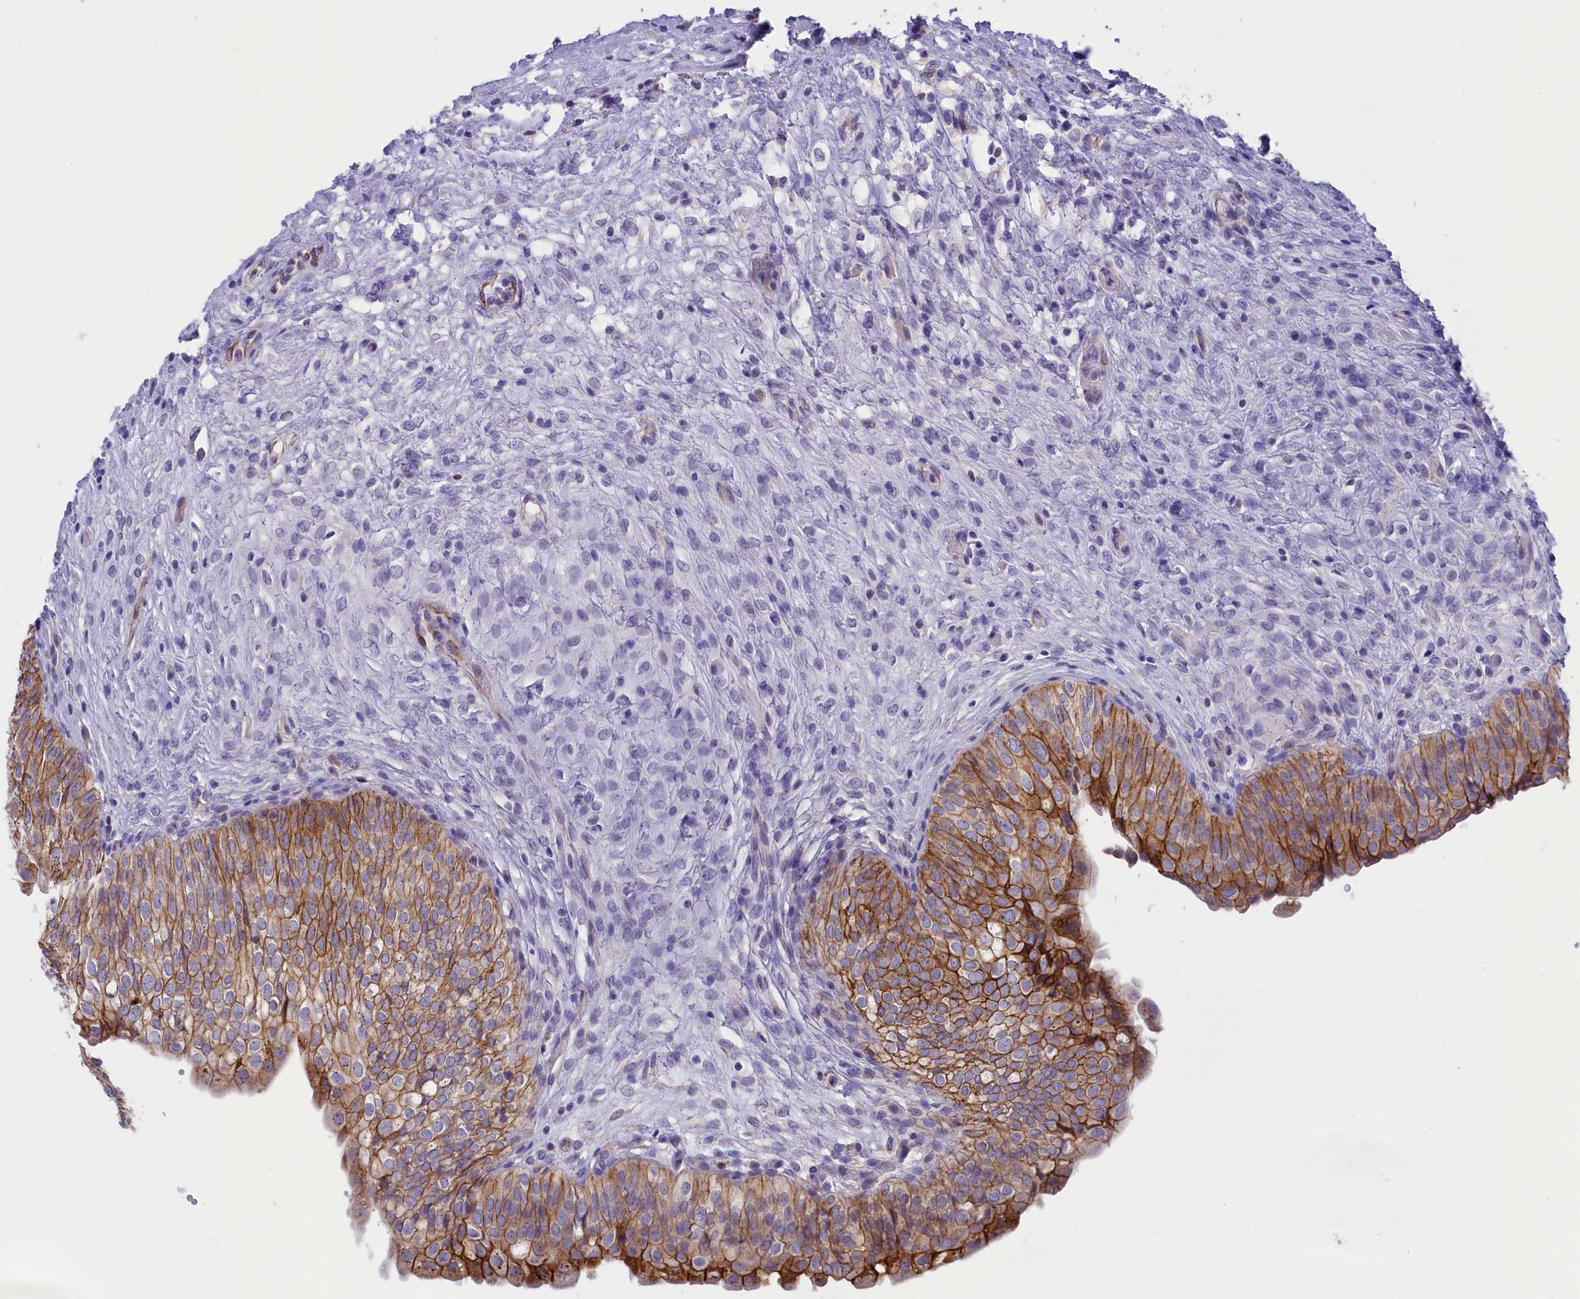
{"staining": {"intensity": "moderate", "quantity": ">75%", "location": "cytoplasmic/membranous"}, "tissue": "urinary bladder", "cell_type": "Urothelial cells", "image_type": "normal", "snomed": [{"axis": "morphology", "description": "Normal tissue, NOS"}, {"axis": "topography", "description": "Urinary bladder"}], "caption": "IHC of normal human urinary bladder displays medium levels of moderate cytoplasmic/membranous staining in approximately >75% of urothelial cells.", "gene": "TACSTD2", "patient": {"sex": "male", "age": 55}}